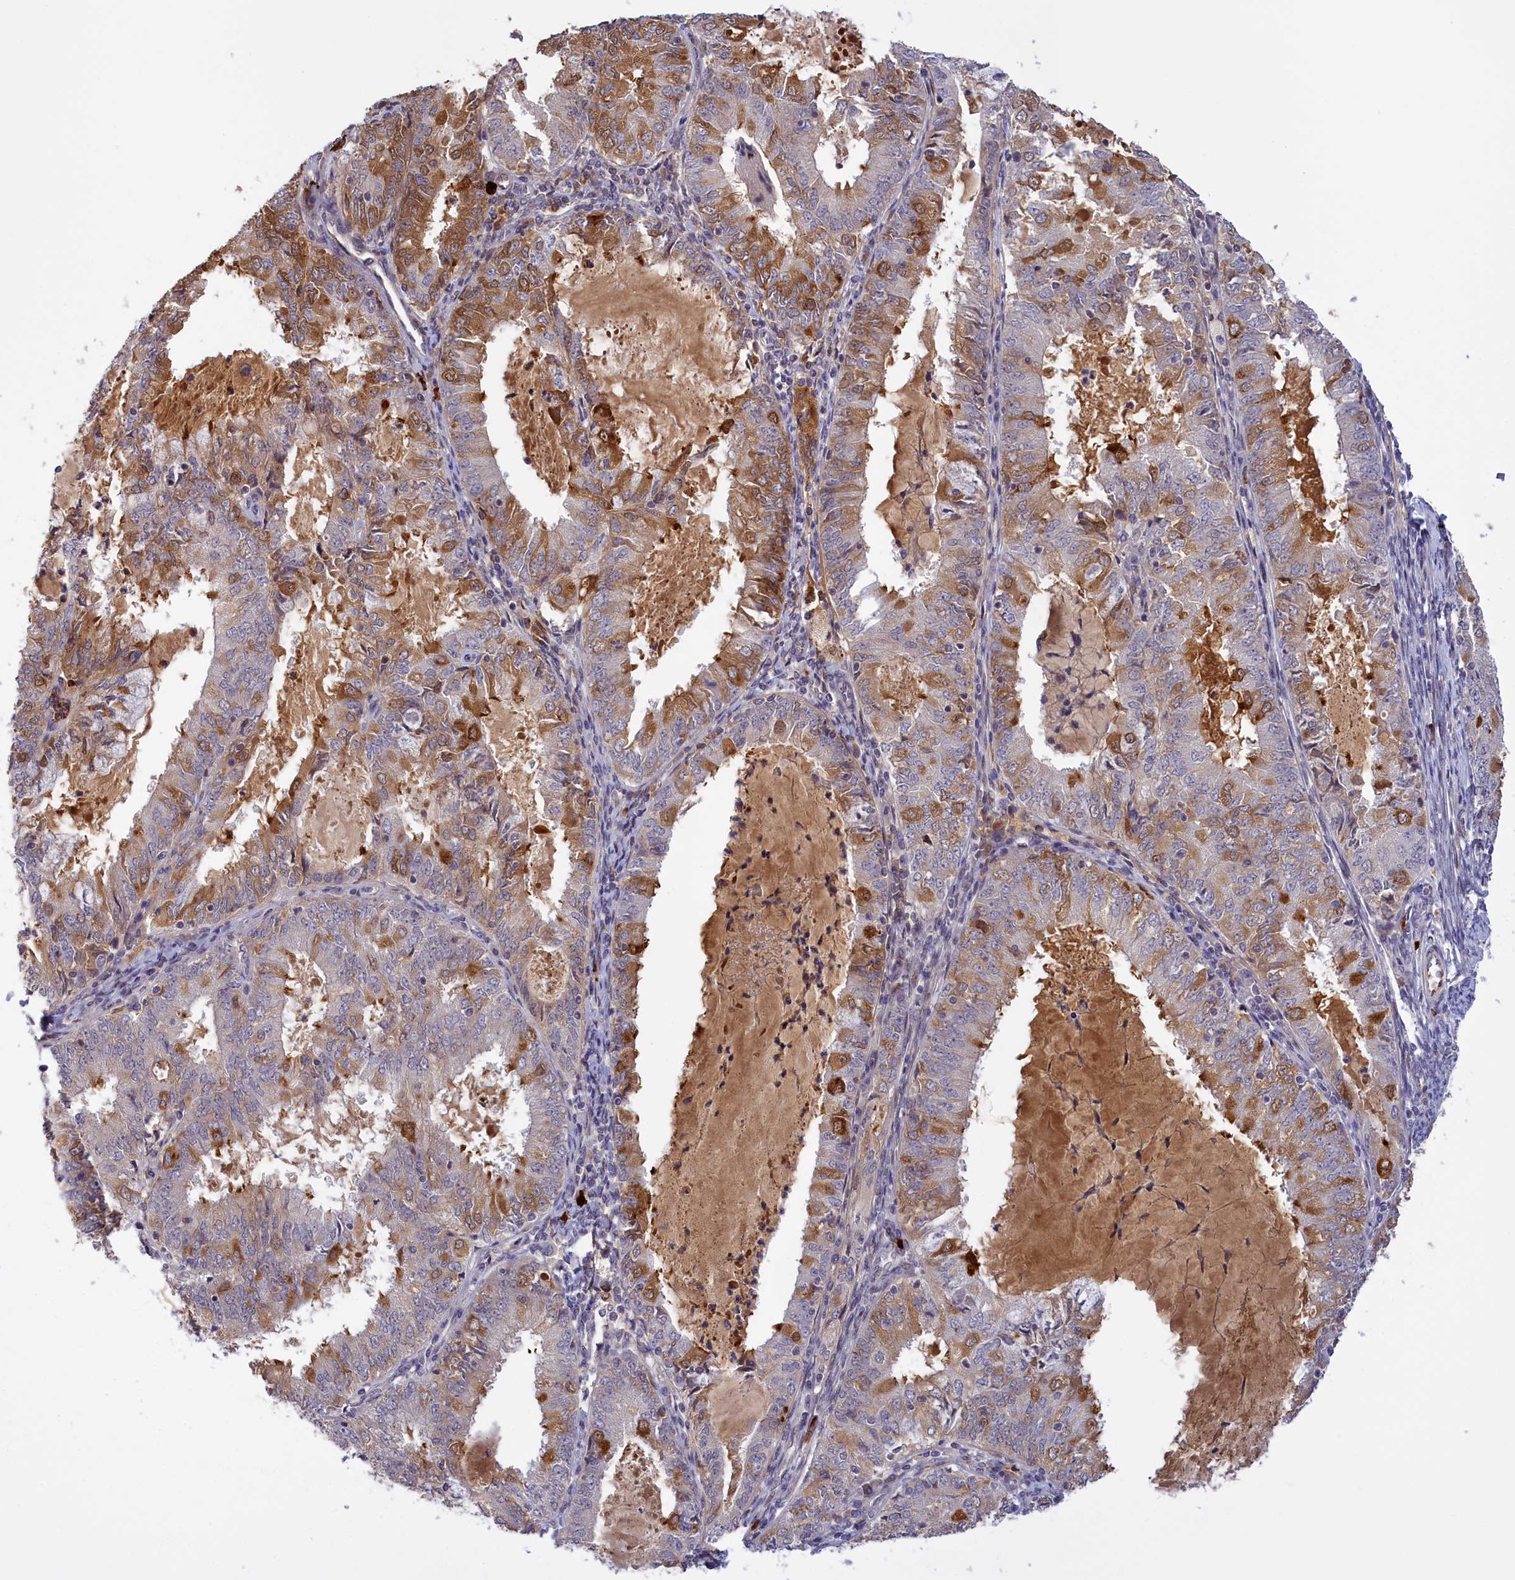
{"staining": {"intensity": "moderate", "quantity": "25%-75%", "location": "cytoplasmic/membranous,nuclear"}, "tissue": "endometrial cancer", "cell_type": "Tumor cells", "image_type": "cancer", "snomed": [{"axis": "morphology", "description": "Adenocarcinoma, NOS"}, {"axis": "topography", "description": "Endometrium"}], "caption": "Endometrial cancer tissue reveals moderate cytoplasmic/membranous and nuclear staining in about 25%-75% of tumor cells", "gene": "RRAD", "patient": {"sex": "female", "age": 57}}